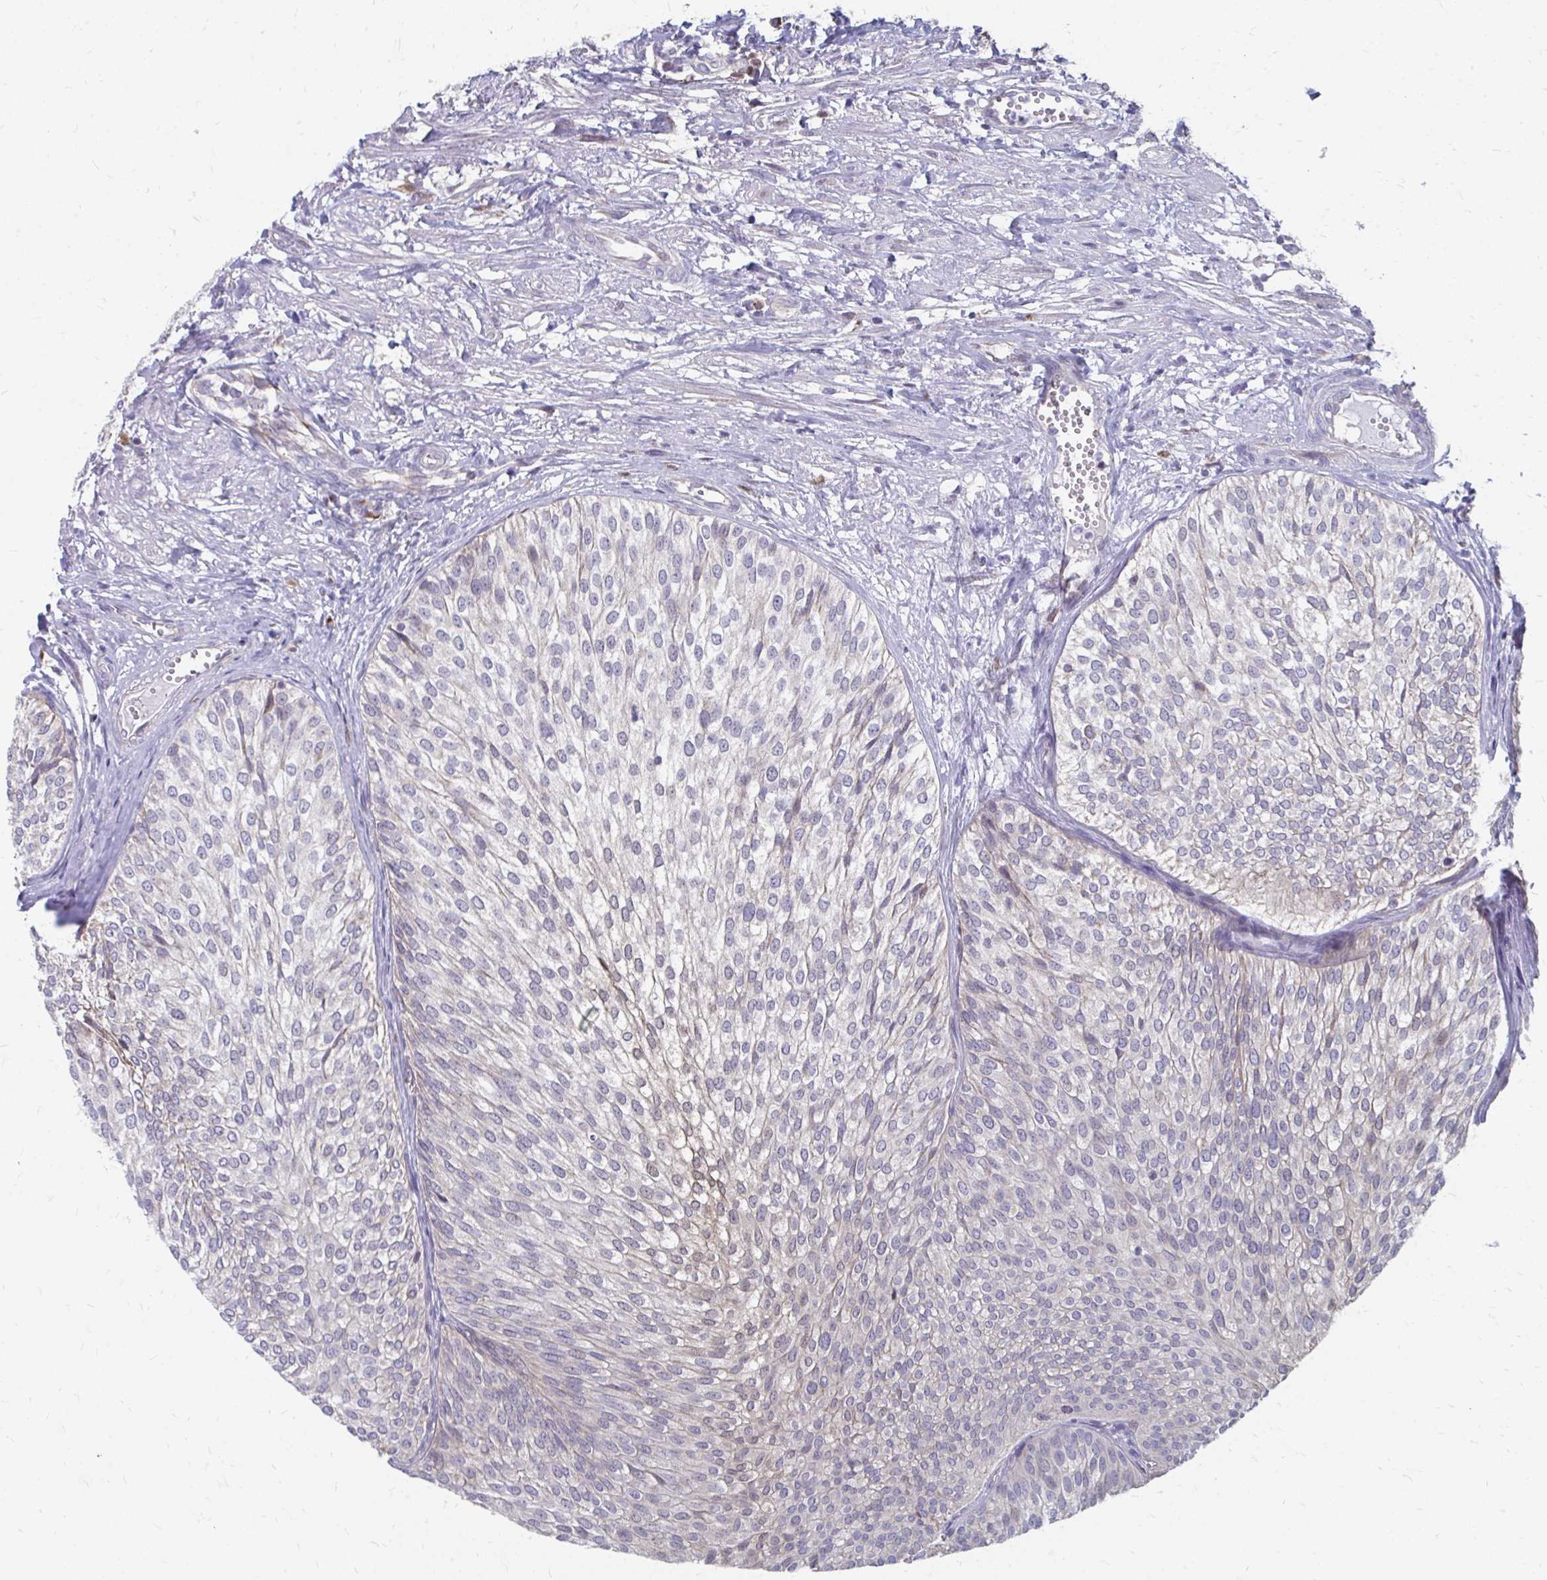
{"staining": {"intensity": "moderate", "quantity": "<25%", "location": "cytoplasmic/membranous,nuclear"}, "tissue": "urothelial cancer", "cell_type": "Tumor cells", "image_type": "cancer", "snomed": [{"axis": "morphology", "description": "Urothelial carcinoma, Low grade"}, {"axis": "topography", "description": "Urinary bladder"}], "caption": "Tumor cells display low levels of moderate cytoplasmic/membranous and nuclear expression in about <25% of cells in human urothelial cancer. The staining is performed using DAB brown chromogen to label protein expression. The nuclei are counter-stained blue using hematoxylin.", "gene": "PABIR3", "patient": {"sex": "male", "age": 91}}